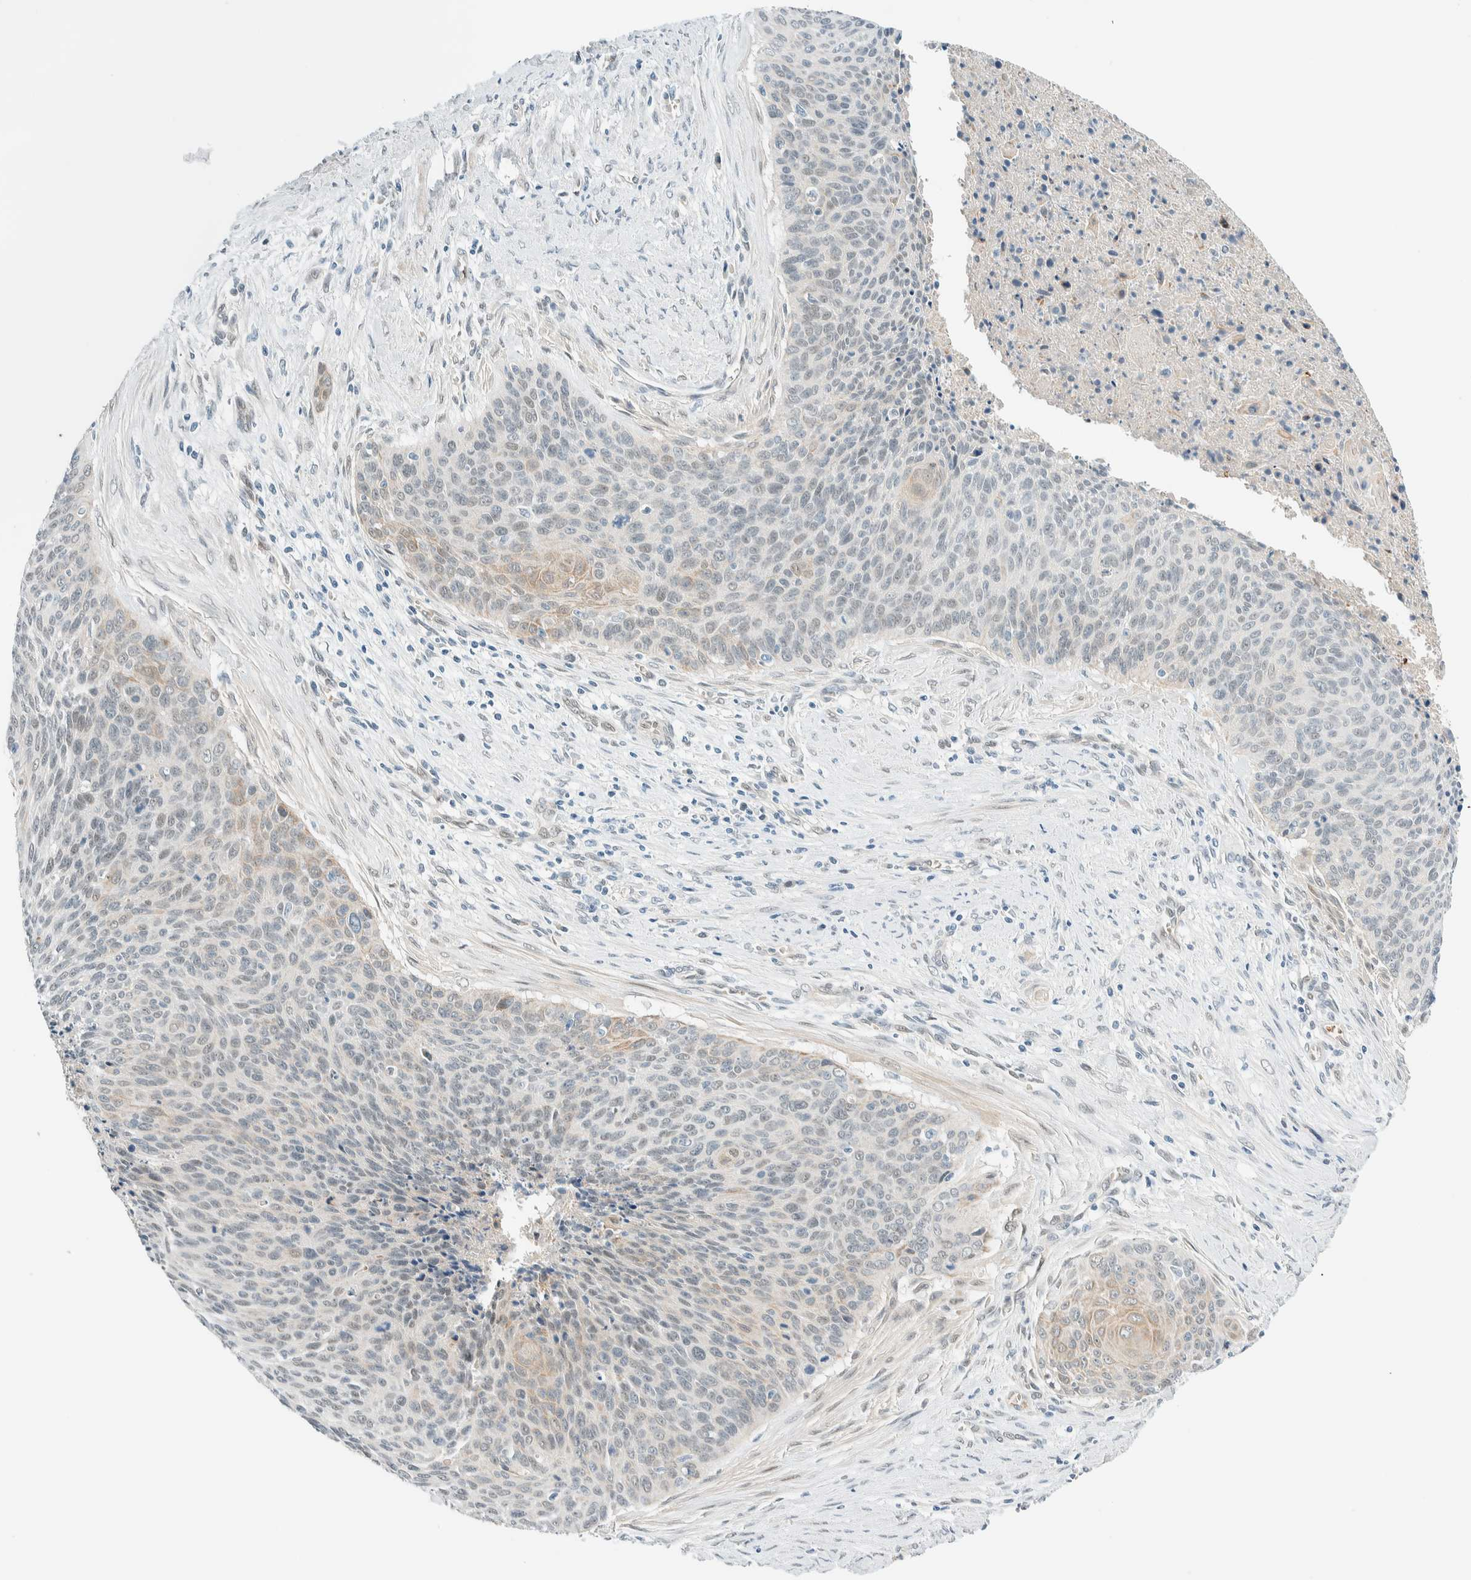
{"staining": {"intensity": "weak", "quantity": "<25%", "location": "cytoplasmic/membranous"}, "tissue": "cervical cancer", "cell_type": "Tumor cells", "image_type": "cancer", "snomed": [{"axis": "morphology", "description": "Squamous cell carcinoma, NOS"}, {"axis": "topography", "description": "Cervix"}], "caption": "There is no significant expression in tumor cells of cervical cancer.", "gene": "TSTD2", "patient": {"sex": "female", "age": 55}}